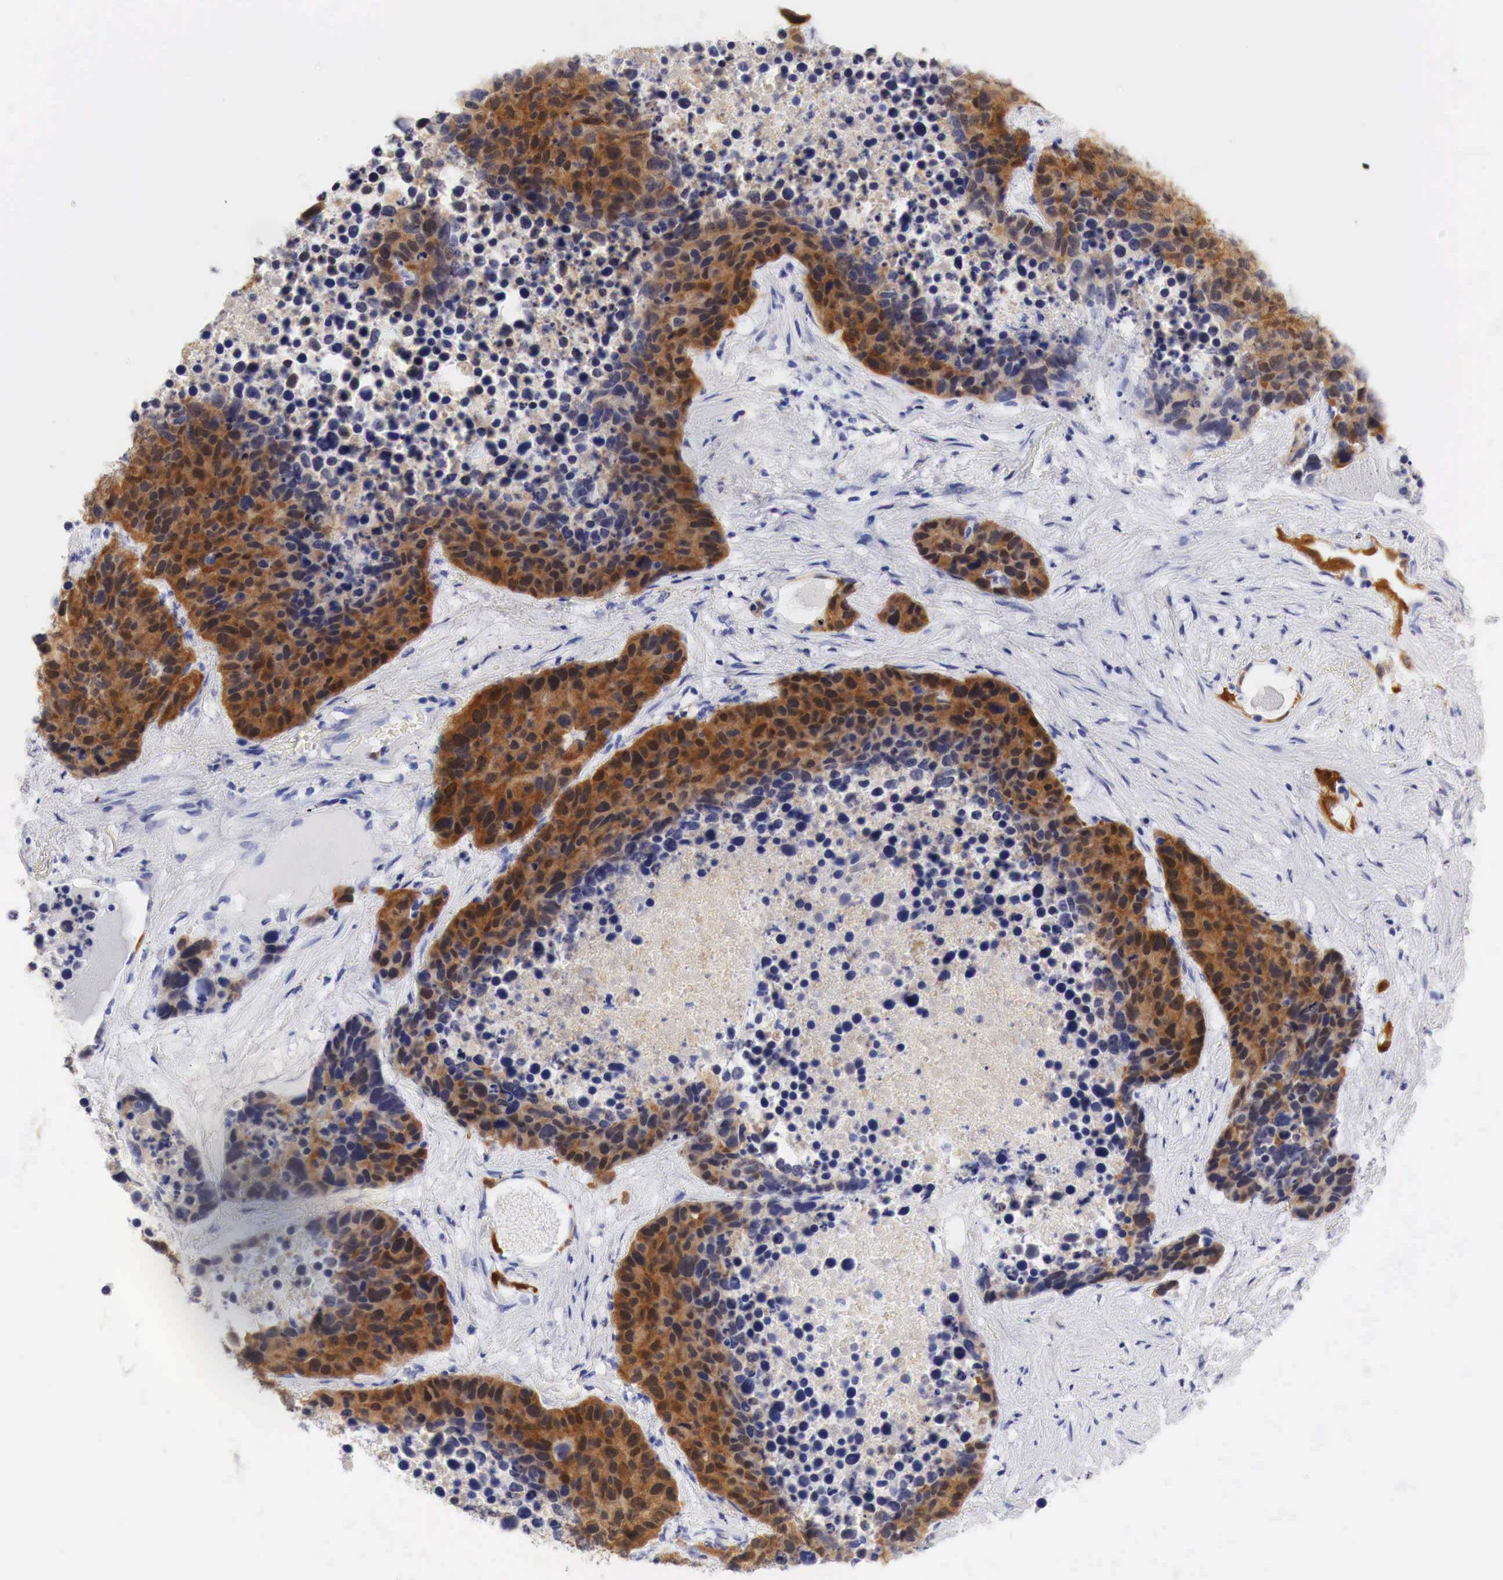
{"staining": {"intensity": "strong", "quantity": ">75%", "location": "cytoplasmic/membranous"}, "tissue": "lung cancer", "cell_type": "Tumor cells", "image_type": "cancer", "snomed": [{"axis": "morphology", "description": "Carcinoid, malignant, NOS"}, {"axis": "topography", "description": "Lung"}], "caption": "Protein staining reveals strong cytoplasmic/membranous expression in about >75% of tumor cells in lung cancer.", "gene": "CDKN2A", "patient": {"sex": "male", "age": 60}}